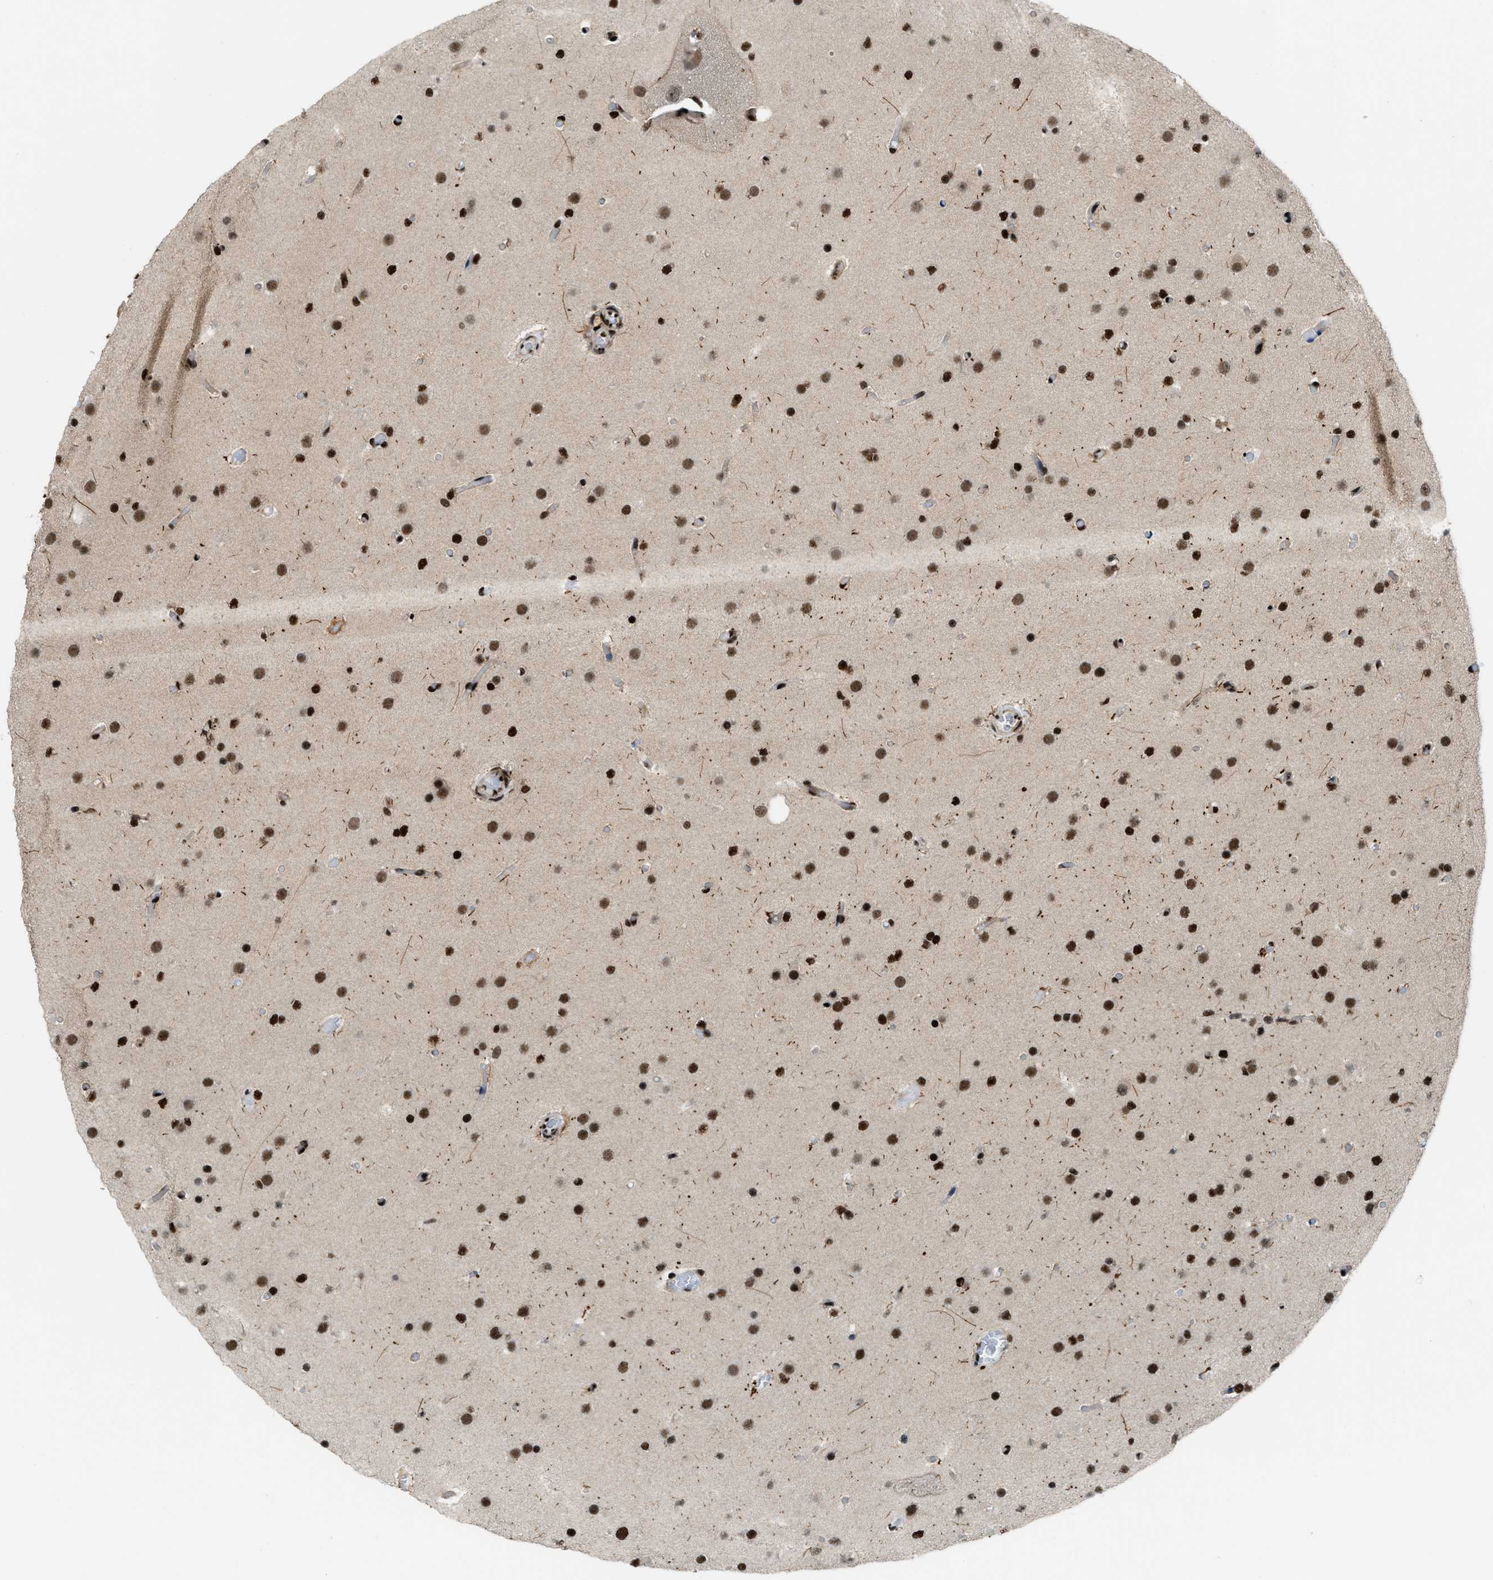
{"staining": {"intensity": "strong", "quantity": ">75%", "location": "nuclear"}, "tissue": "glioma", "cell_type": "Tumor cells", "image_type": "cancer", "snomed": [{"axis": "morphology", "description": "Glioma, malignant, High grade"}, {"axis": "topography", "description": "Cerebral cortex"}], "caption": "Immunohistochemical staining of high-grade glioma (malignant) shows high levels of strong nuclear protein expression in approximately >75% of tumor cells. (DAB (3,3'-diaminobenzidine) = brown stain, brightfield microscopy at high magnification).", "gene": "NUMA1", "patient": {"sex": "female", "age": 36}}